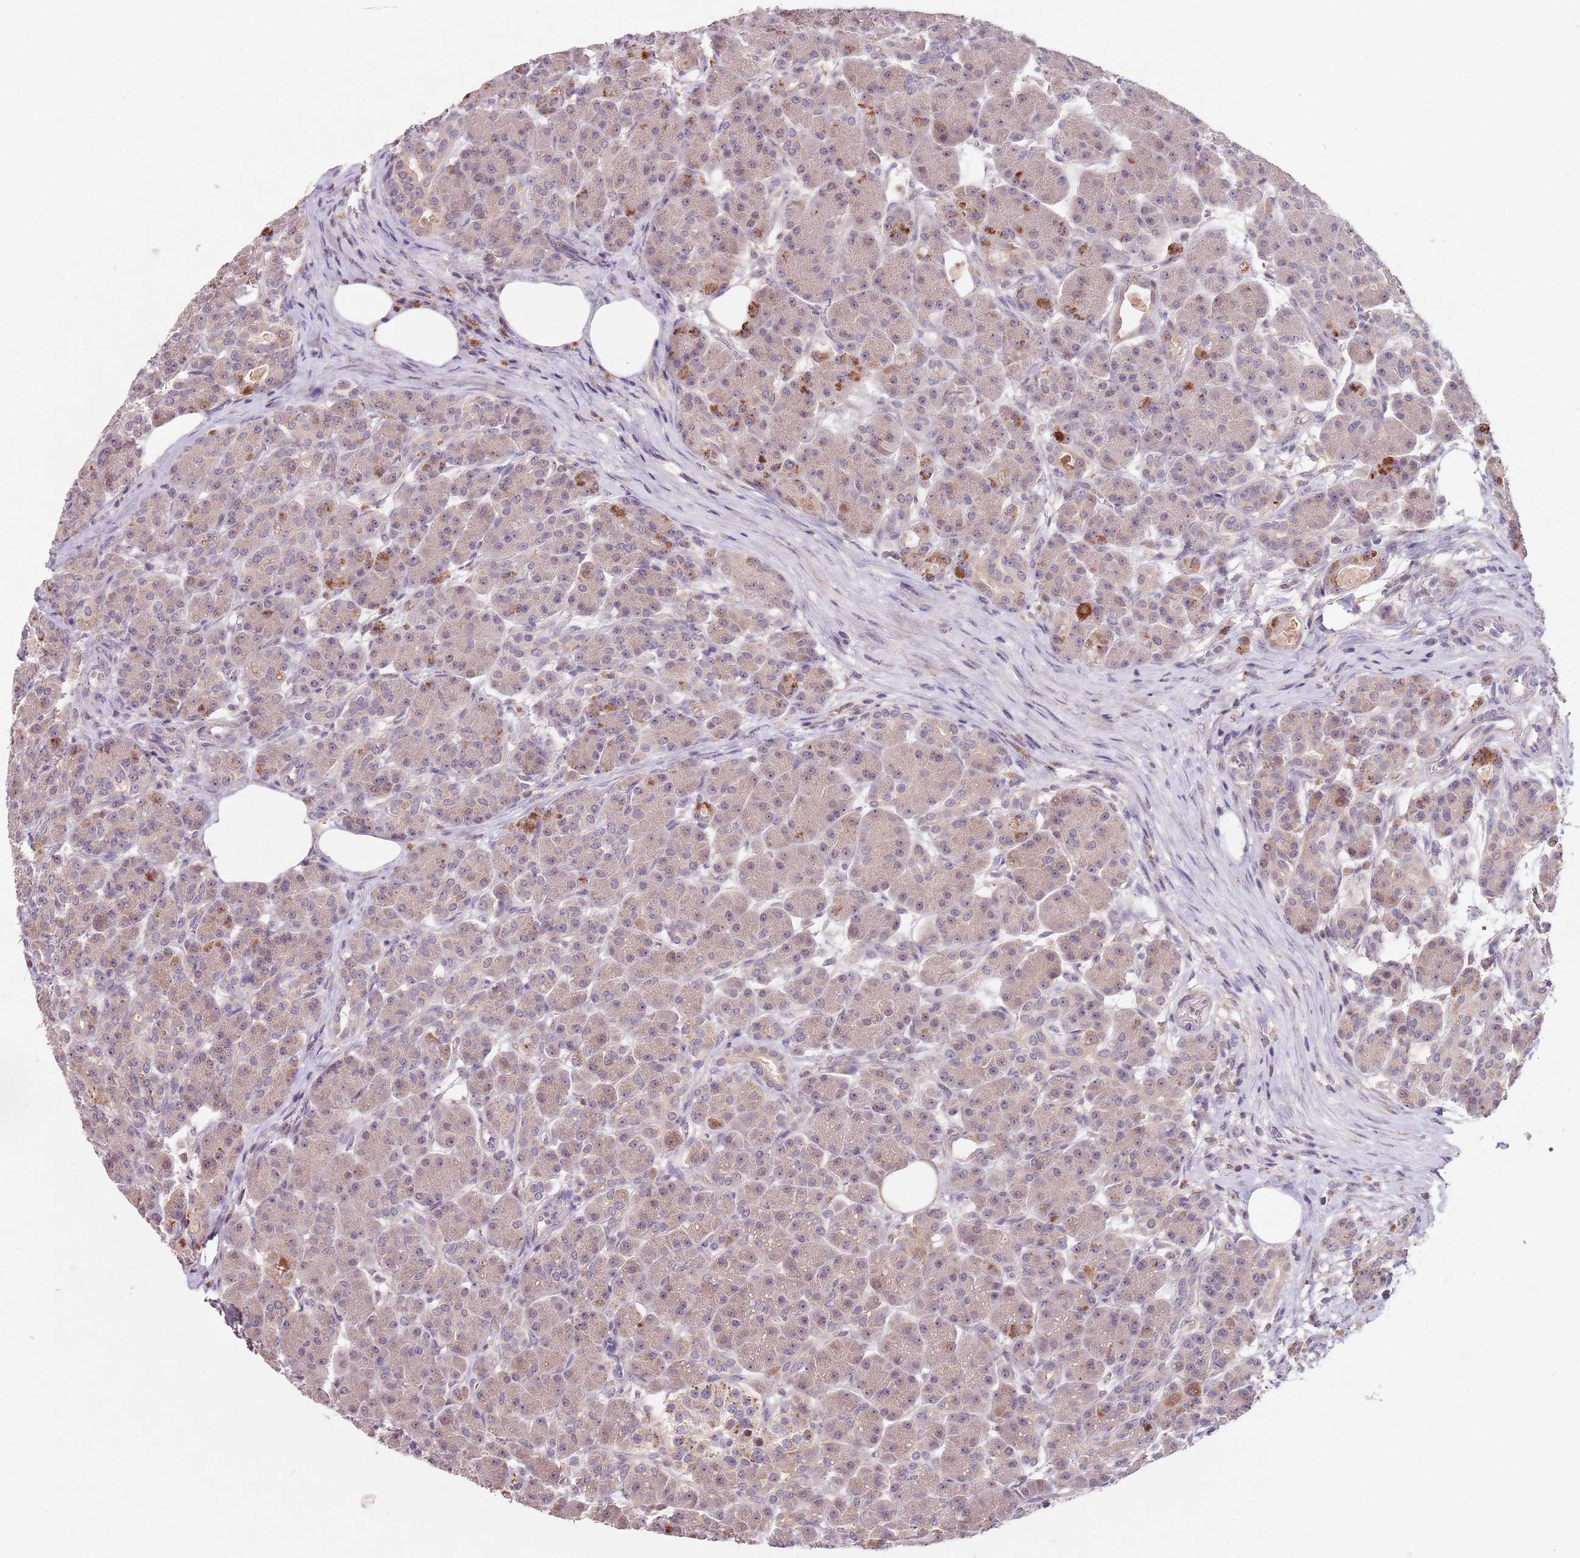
{"staining": {"intensity": "weak", "quantity": ">75%", "location": "cytoplasmic/membranous,nuclear"}, "tissue": "pancreas", "cell_type": "Exocrine glandular cells", "image_type": "normal", "snomed": [{"axis": "morphology", "description": "Normal tissue, NOS"}, {"axis": "topography", "description": "Pancreas"}], "caption": "Immunohistochemistry micrograph of benign human pancreas stained for a protein (brown), which shows low levels of weak cytoplasmic/membranous,nuclear positivity in about >75% of exocrine glandular cells.", "gene": "NRDE2", "patient": {"sex": "male", "age": 63}}